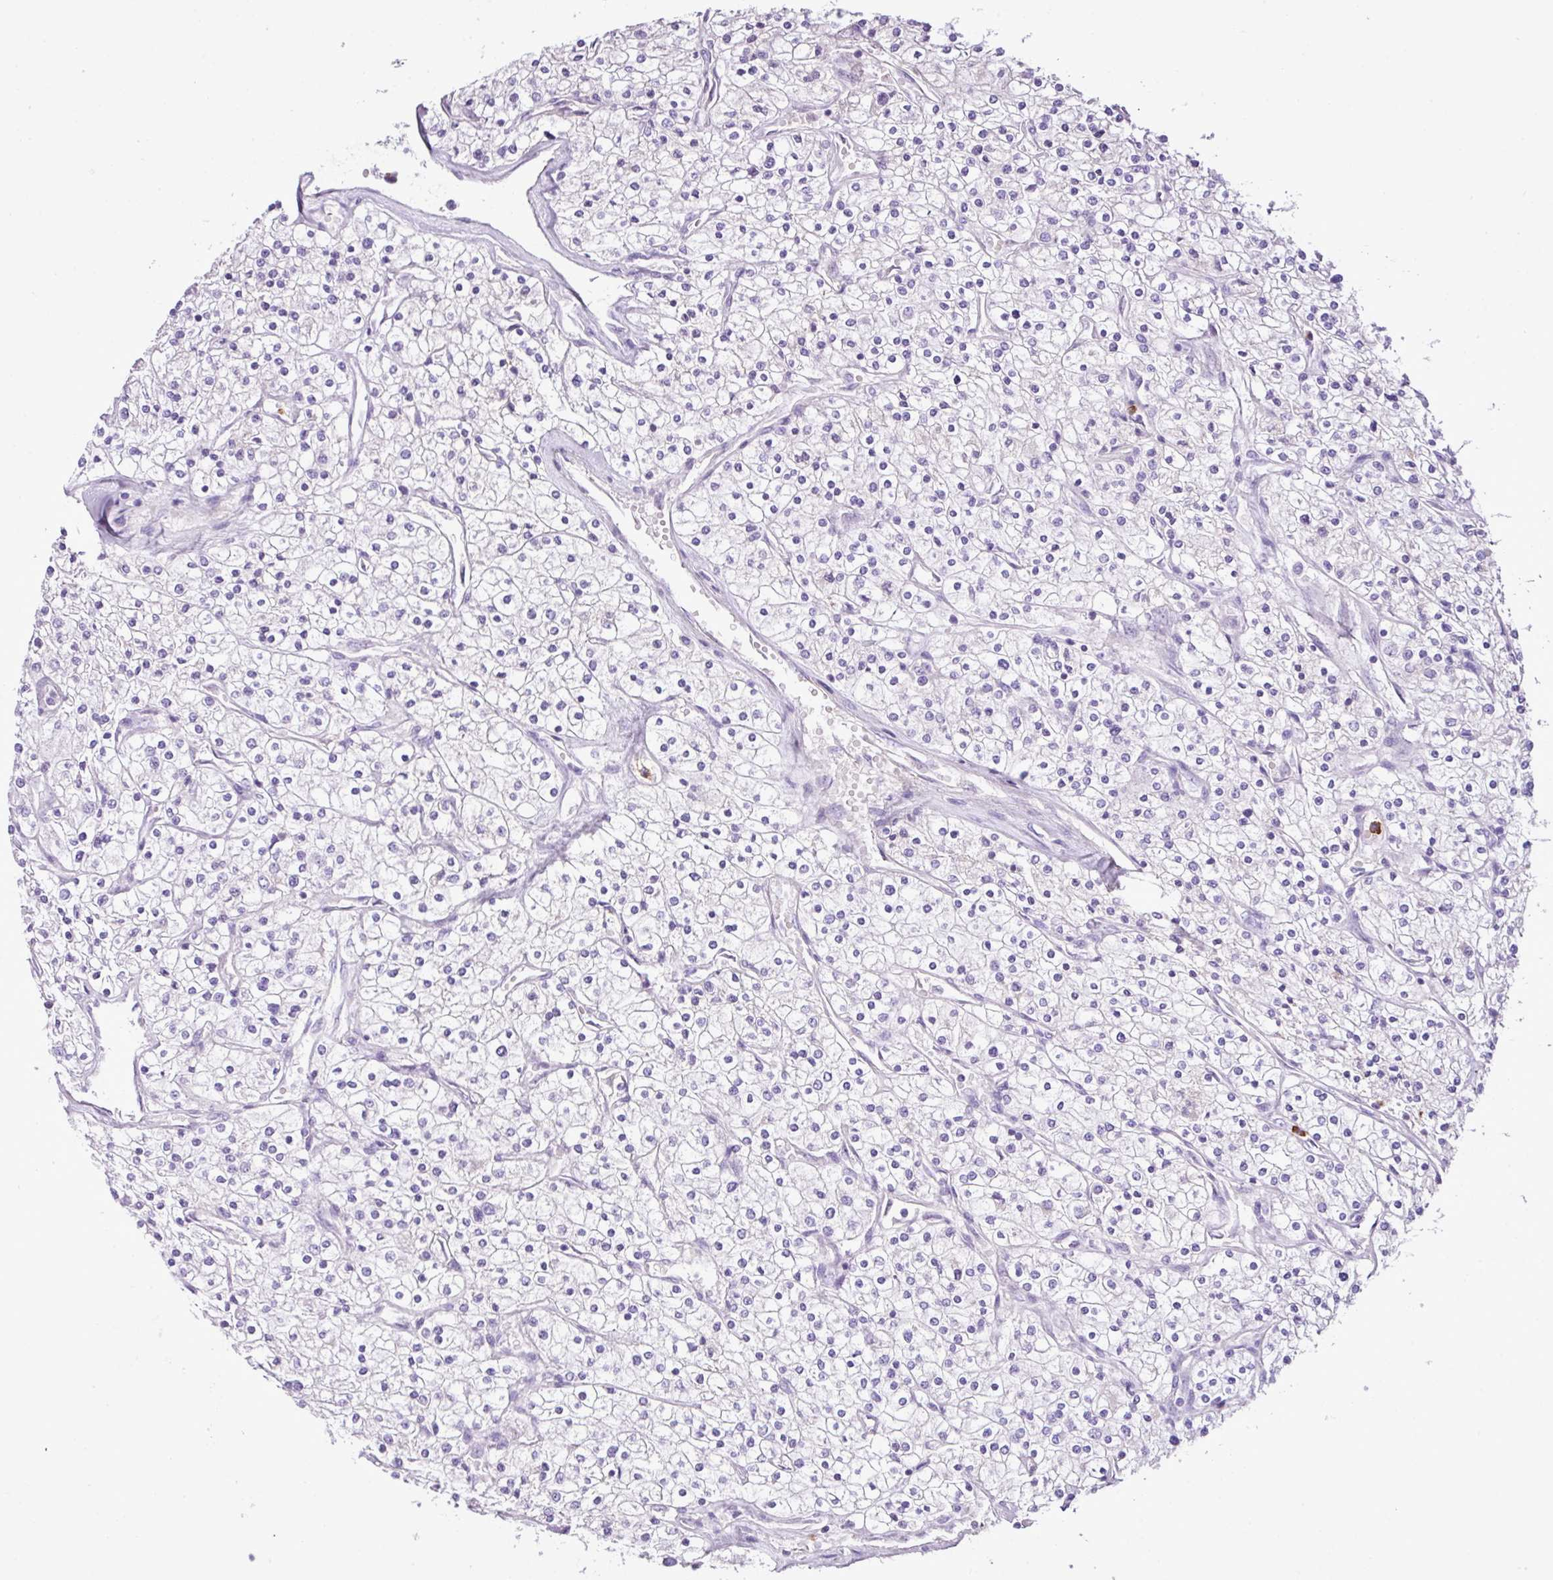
{"staining": {"intensity": "negative", "quantity": "none", "location": "none"}, "tissue": "renal cancer", "cell_type": "Tumor cells", "image_type": "cancer", "snomed": [{"axis": "morphology", "description": "Adenocarcinoma, NOS"}, {"axis": "topography", "description": "Kidney"}], "caption": "The photomicrograph displays no significant staining in tumor cells of renal cancer (adenocarcinoma).", "gene": "HTR3E", "patient": {"sex": "male", "age": 80}}